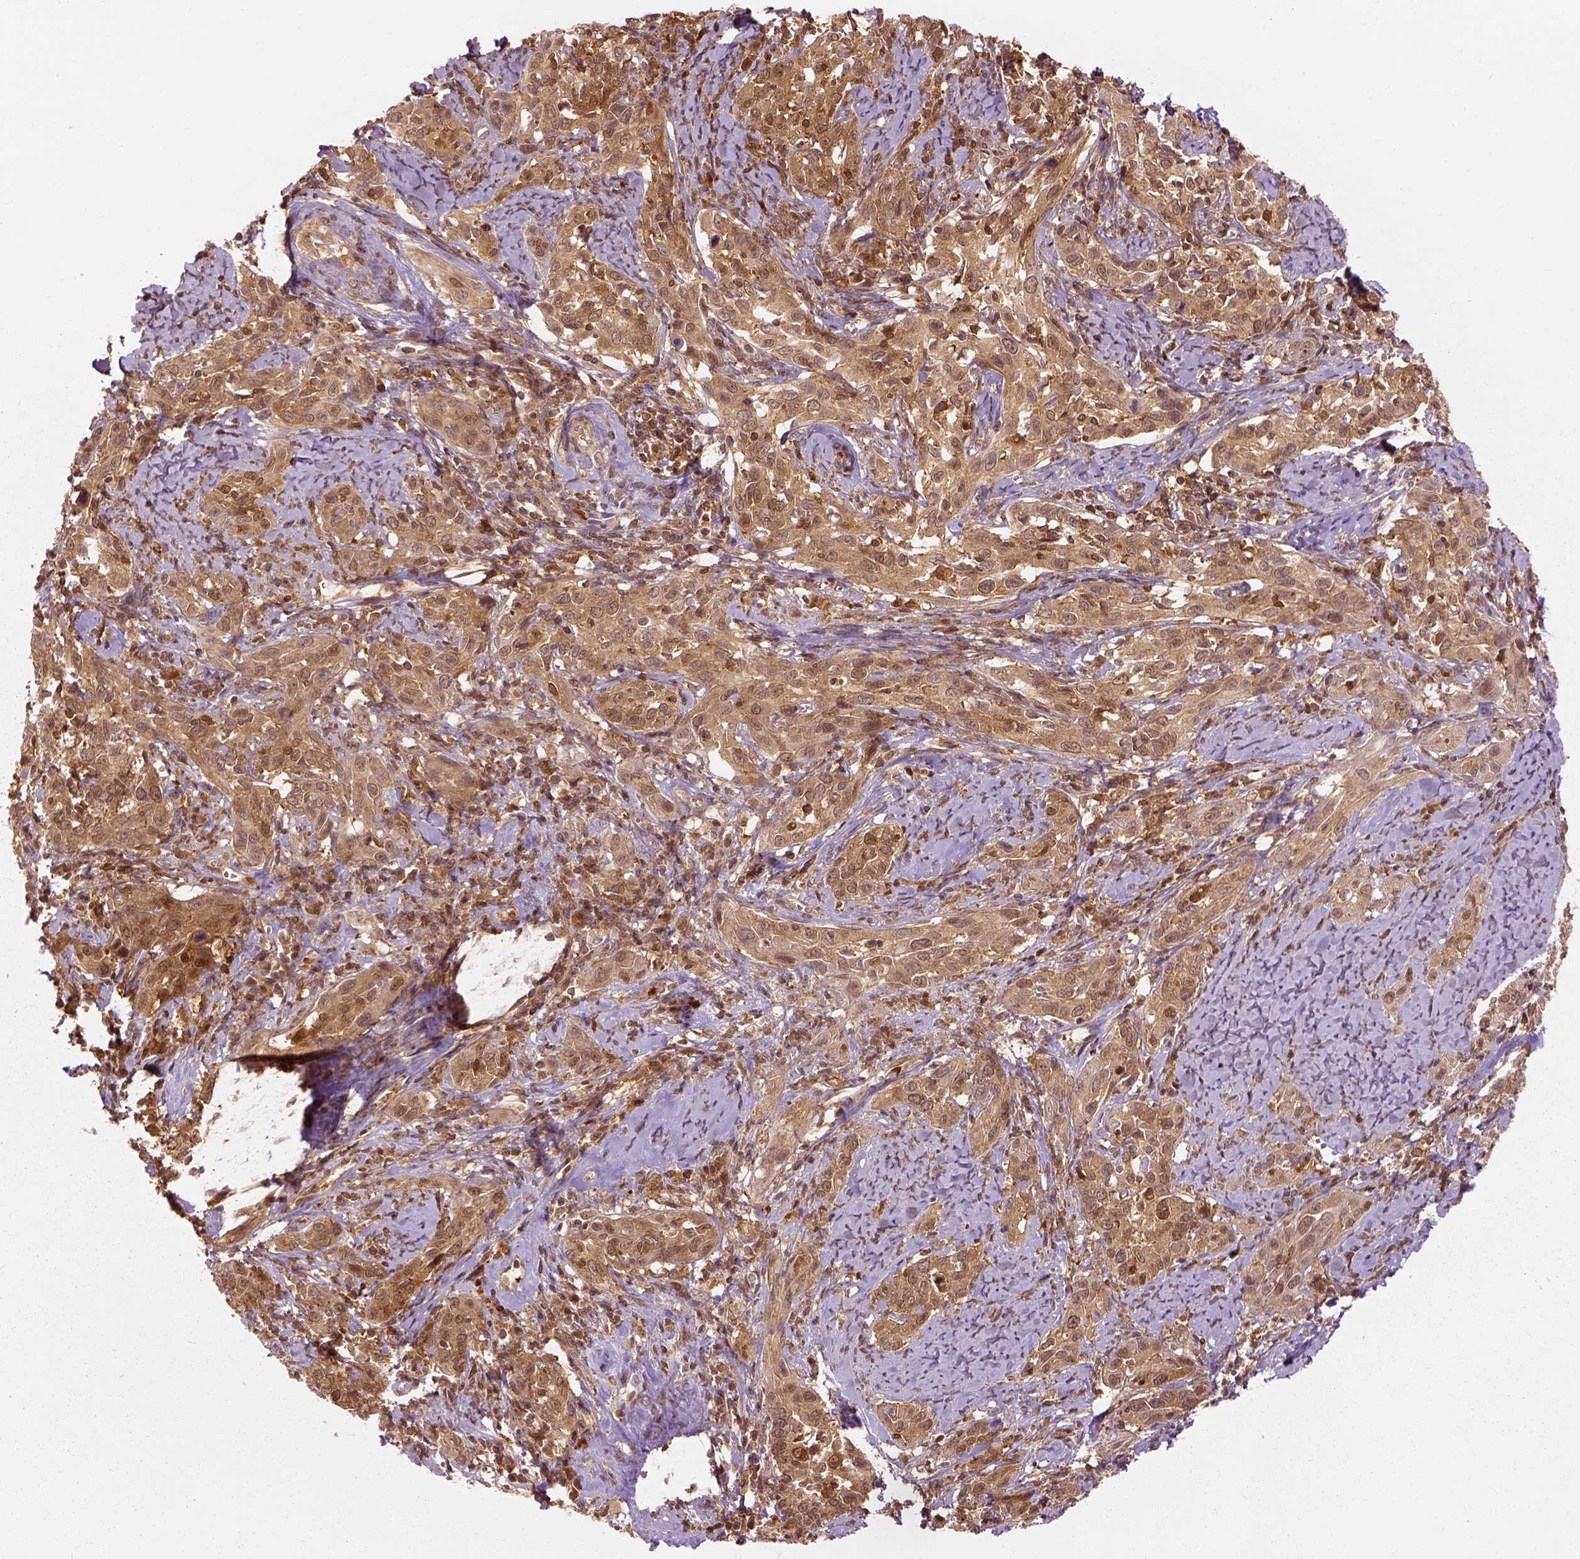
{"staining": {"intensity": "moderate", "quantity": ">75%", "location": "cytoplasmic/membranous"}, "tissue": "cervical cancer", "cell_type": "Tumor cells", "image_type": "cancer", "snomed": [{"axis": "morphology", "description": "Squamous cell carcinoma, NOS"}, {"axis": "topography", "description": "Cervix"}], "caption": "About >75% of tumor cells in human cervical squamous cell carcinoma demonstrate moderate cytoplasmic/membranous protein expression as visualized by brown immunohistochemical staining.", "gene": "GPI", "patient": {"sex": "female", "age": 51}}